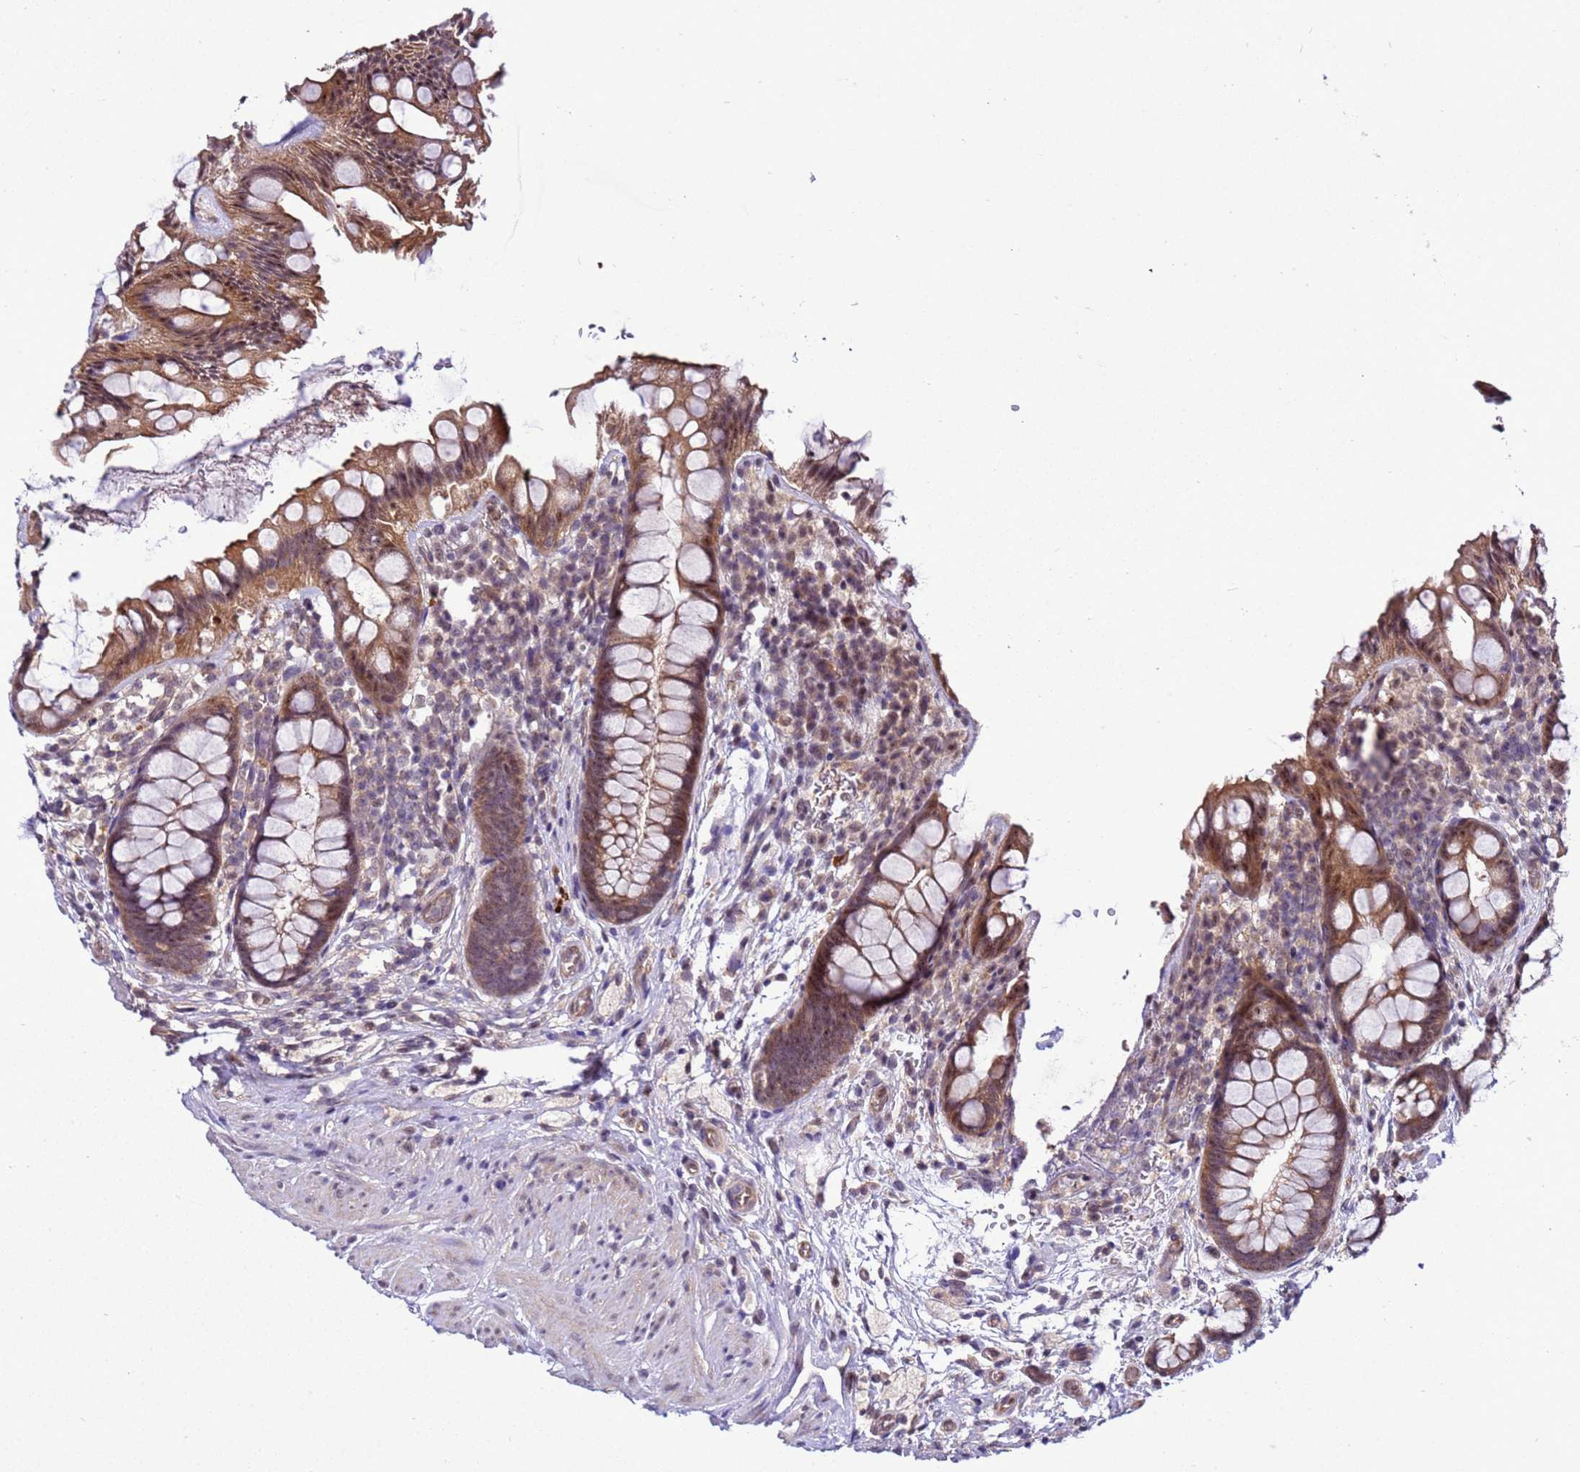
{"staining": {"intensity": "moderate", "quantity": ">75%", "location": "cytoplasmic/membranous,nuclear"}, "tissue": "rectum", "cell_type": "Glandular cells", "image_type": "normal", "snomed": [{"axis": "morphology", "description": "Normal tissue, NOS"}, {"axis": "topography", "description": "Rectum"}, {"axis": "topography", "description": "Peripheral nerve tissue"}], "caption": "Immunohistochemistry (IHC) of normal rectum shows medium levels of moderate cytoplasmic/membranous,nuclear expression in about >75% of glandular cells.", "gene": "GEN1", "patient": {"sex": "female", "age": 69}}